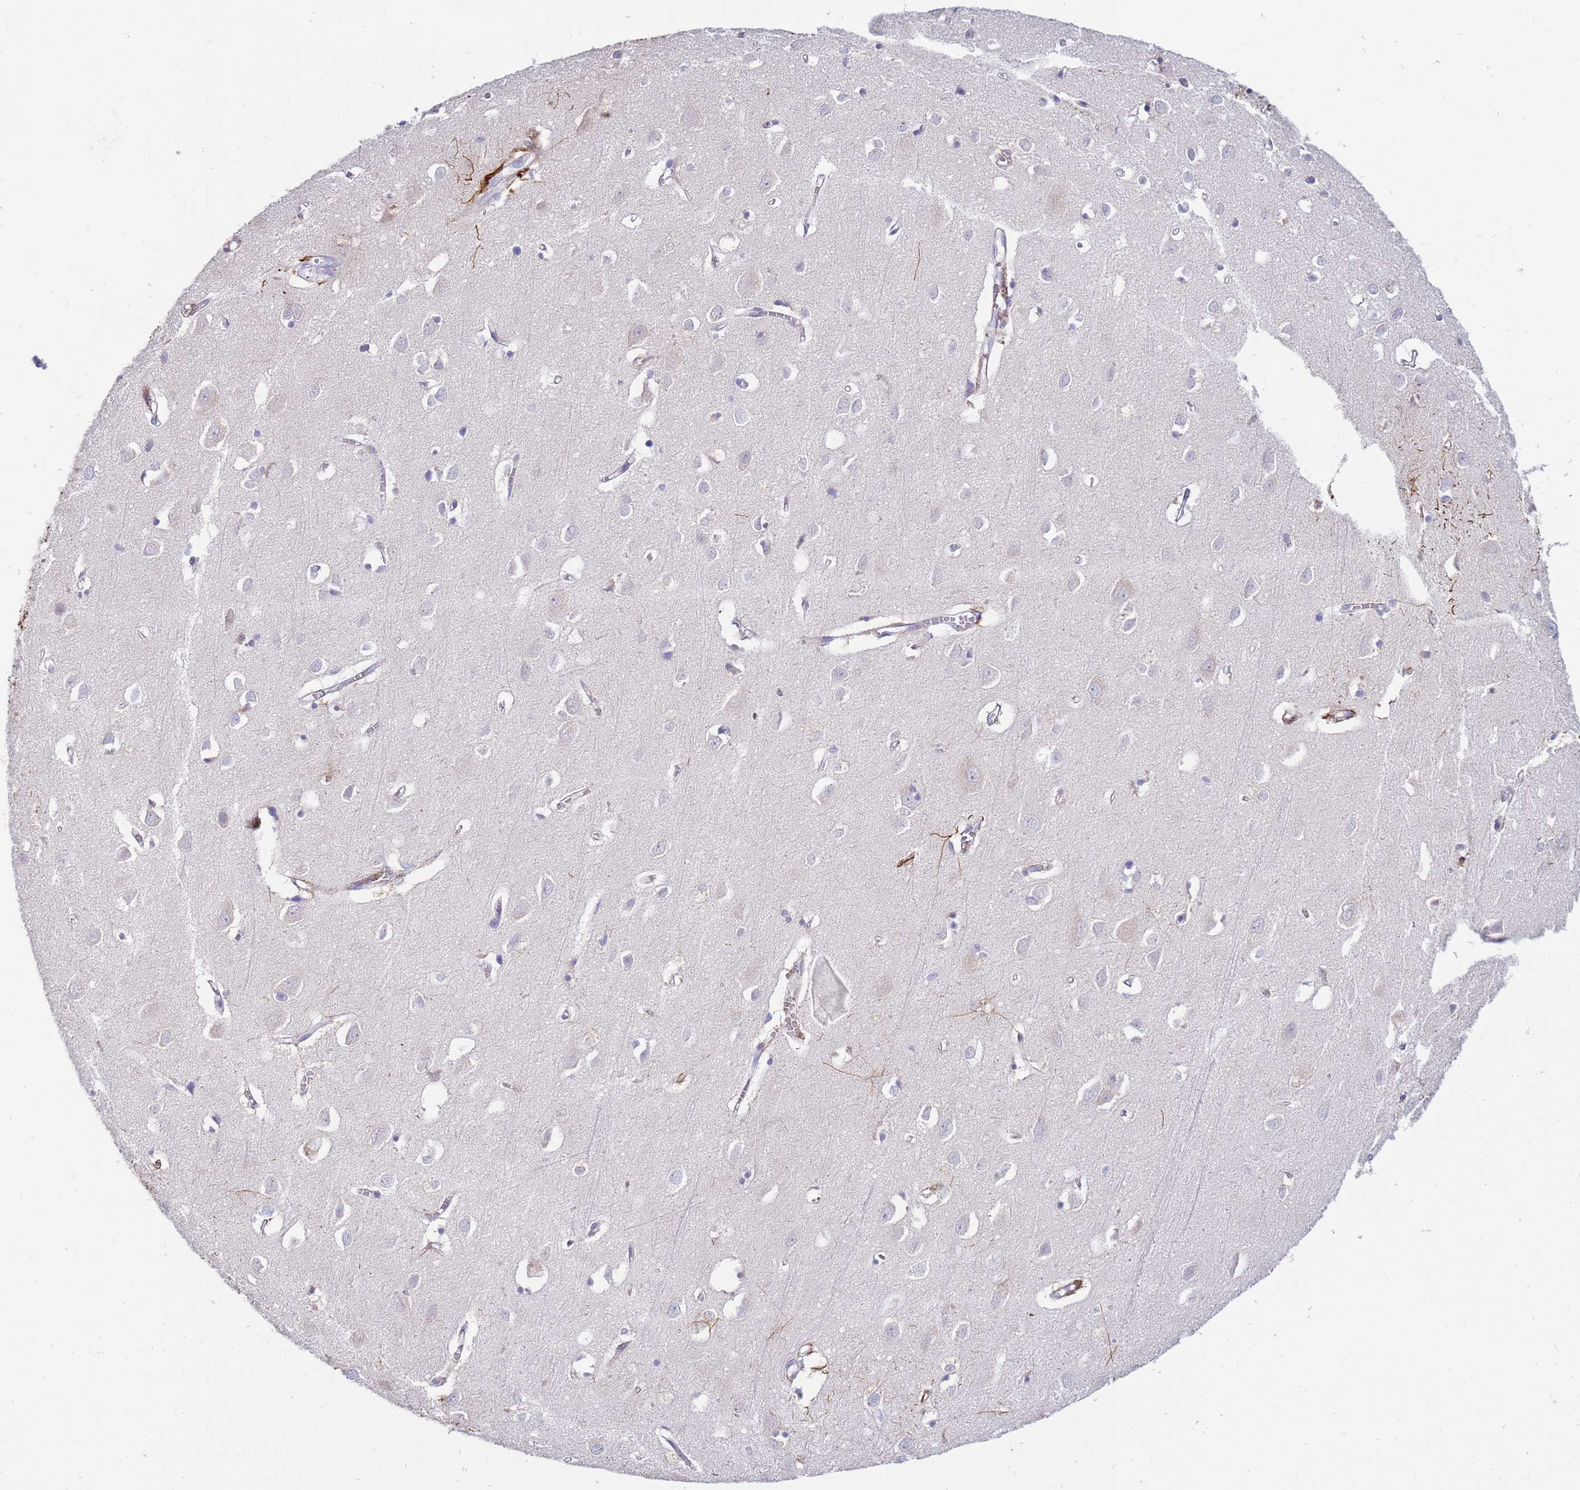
{"staining": {"intensity": "negative", "quantity": "none", "location": "none"}, "tissue": "cerebral cortex", "cell_type": "Endothelial cells", "image_type": "normal", "snomed": [{"axis": "morphology", "description": "Normal tissue, NOS"}, {"axis": "topography", "description": "Cerebral cortex"}], "caption": "Immunohistochemistry image of unremarkable cerebral cortex: cerebral cortex stained with DAB displays no significant protein expression in endothelial cells.", "gene": "STK25", "patient": {"sex": "female", "age": 64}}